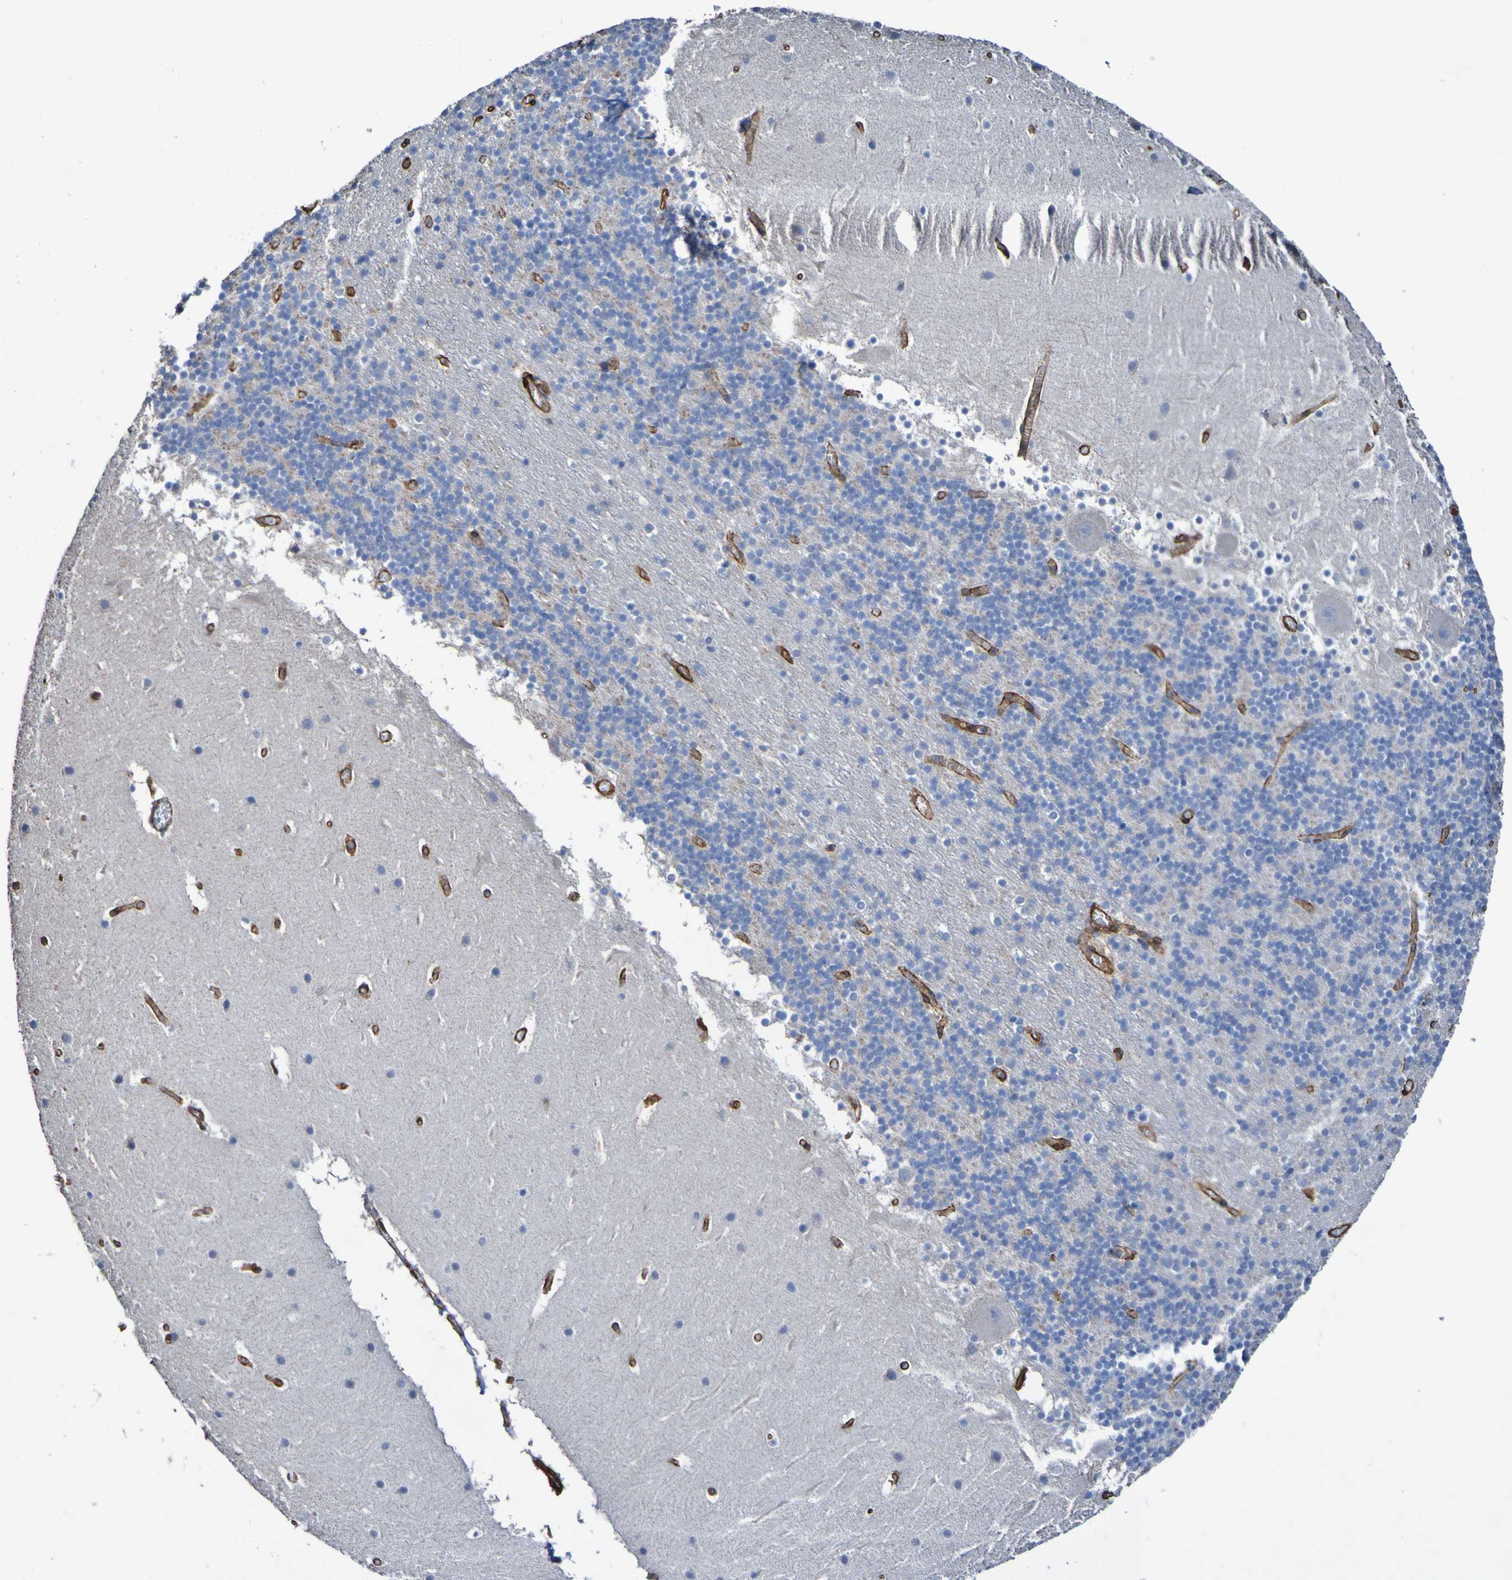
{"staining": {"intensity": "weak", "quantity": "<25%", "location": "cytoplasmic/membranous"}, "tissue": "cerebellum", "cell_type": "Cells in granular layer", "image_type": "normal", "snomed": [{"axis": "morphology", "description": "Normal tissue, NOS"}, {"axis": "topography", "description": "Cerebellum"}], "caption": "Cells in granular layer are negative for protein expression in benign human cerebellum. (DAB immunohistochemistry, high magnification).", "gene": "ELMOD3", "patient": {"sex": "male", "age": 45}}